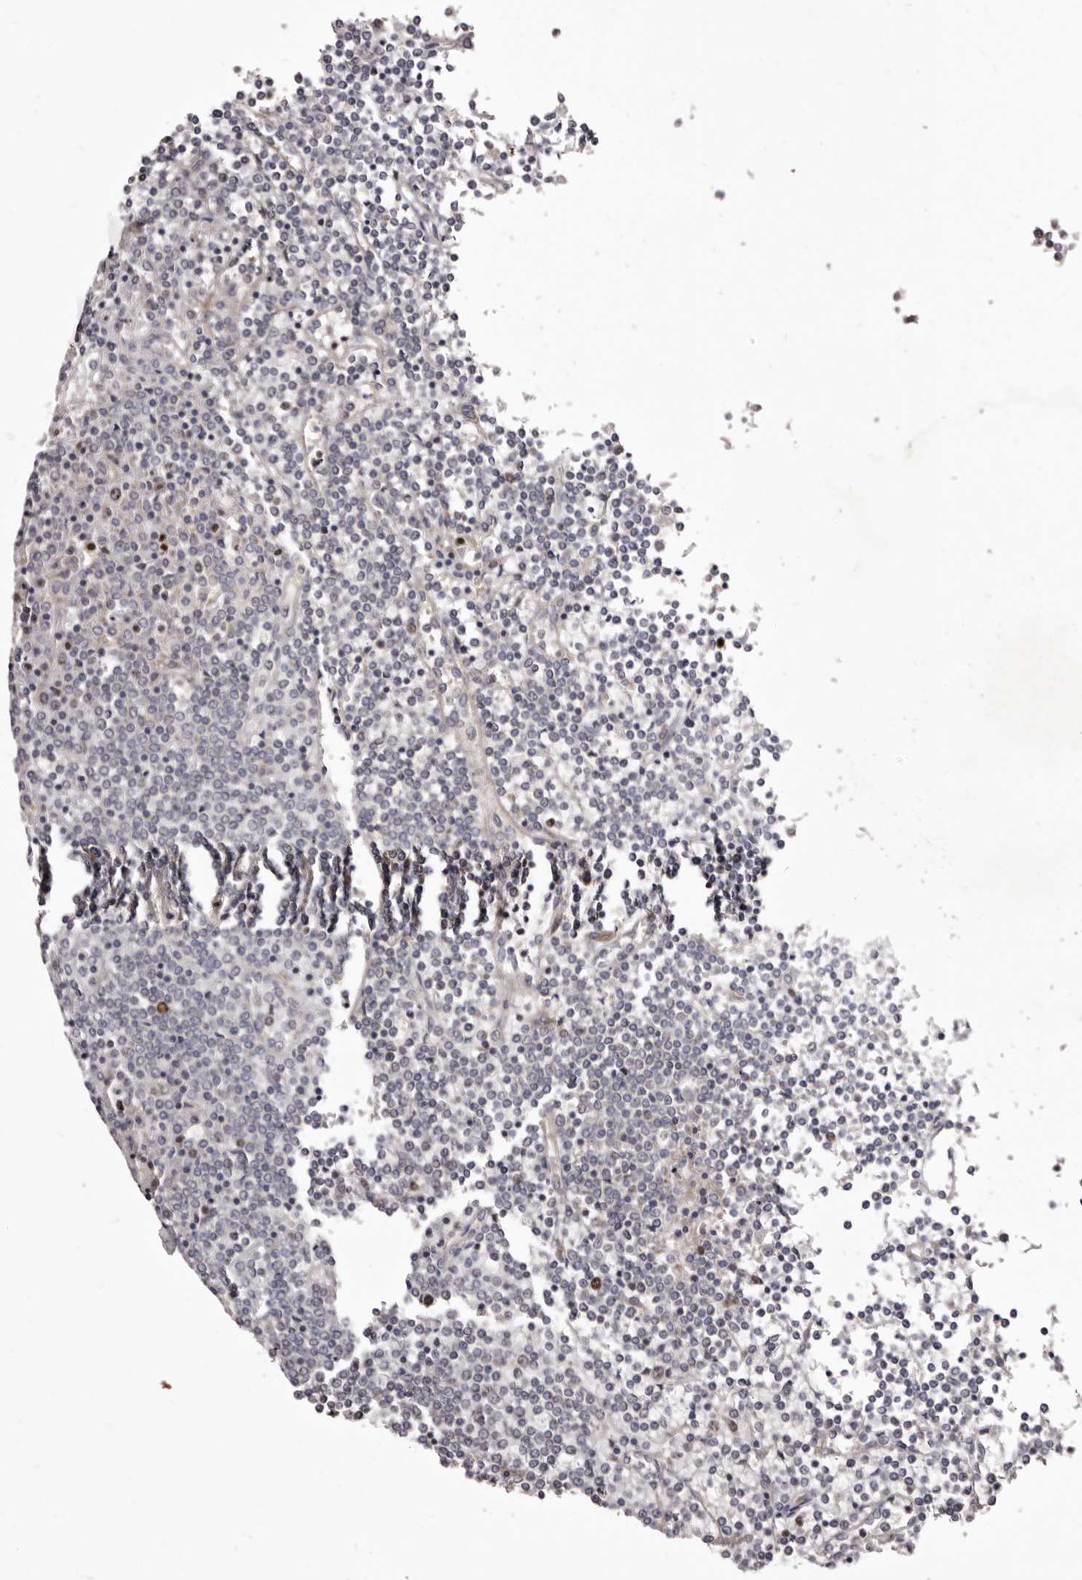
{"staining": {"intensity": "negative", "quantity": "none", "location": "none"}, "tissue": "lymphoma", "cell_type": "Tumor cells", "image_type": "cancer", "snomed": [{"axis": "morphology", "description": "Malignant lymphoma, non-Hodgkin's type, Low grade"}, {"axis": "topography", "description": "Spleen"}], "caption": "This is an immunohistochemistry histopathology image of human lymphoma. There is no positivity in tumor cells.", "gene": "CDCA8", "patient": {"sex": "female", "age": 19}}